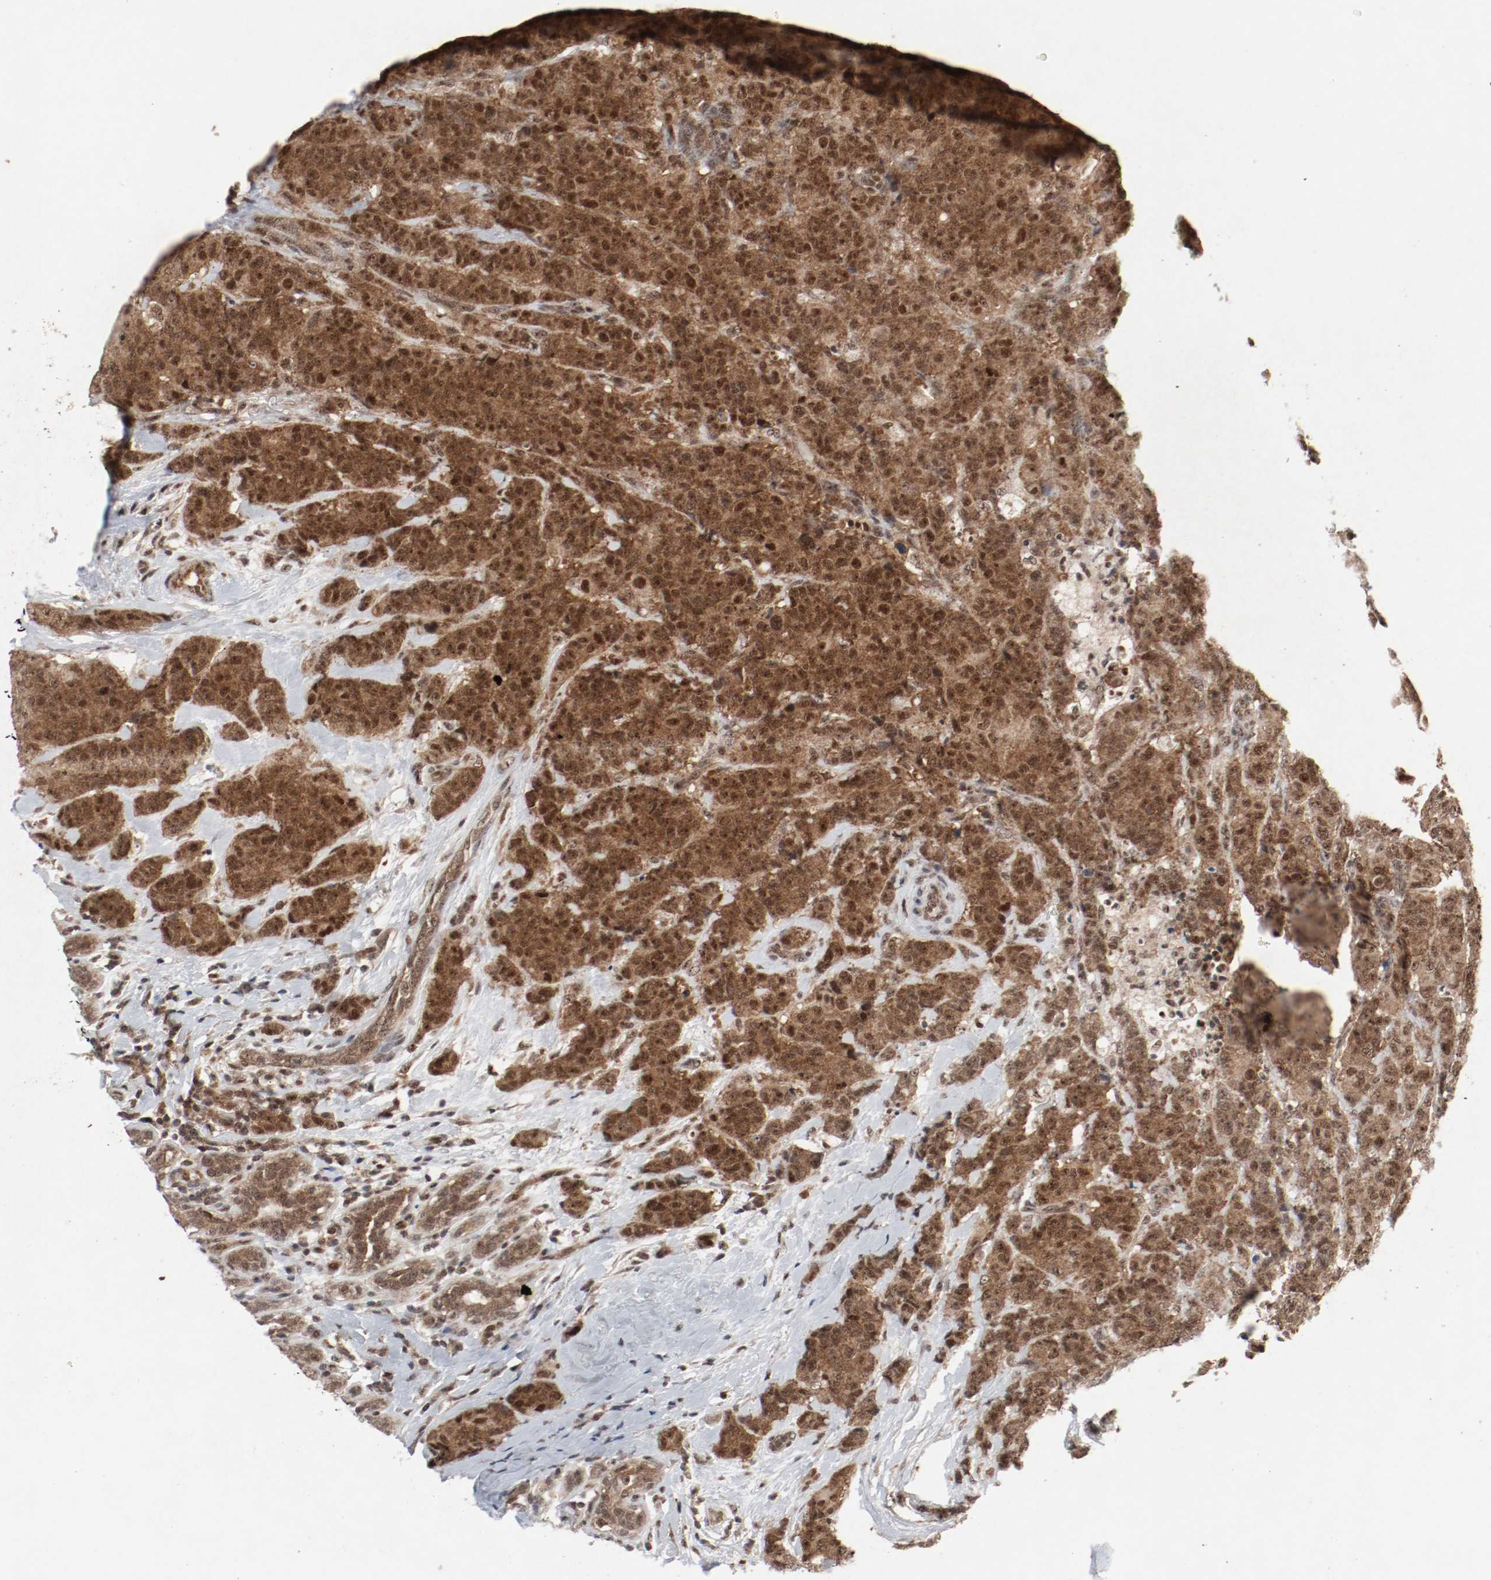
{"staining": {"intensity": "moderate", "quantity": ">75%", "location": "cytoplasmic/membranous,nuclear"}, "tissue": "breast cancer", "cell_type": "Tumor cells", "image_type": "cancer", "snomed": [{"axis": "morphology", "description": "Duct carcinoma"}, {"axis": "topography", "description": "Breast"}], "caption": "Breast cancer was stained to show a protein in brown. There is medium levels of moderate cytoplasmic/membranous and nuclear positivity in approximately >75% of tumor cells.", "gene": "CSNK2B", "patient": {"sex": "female", "age": 40}}